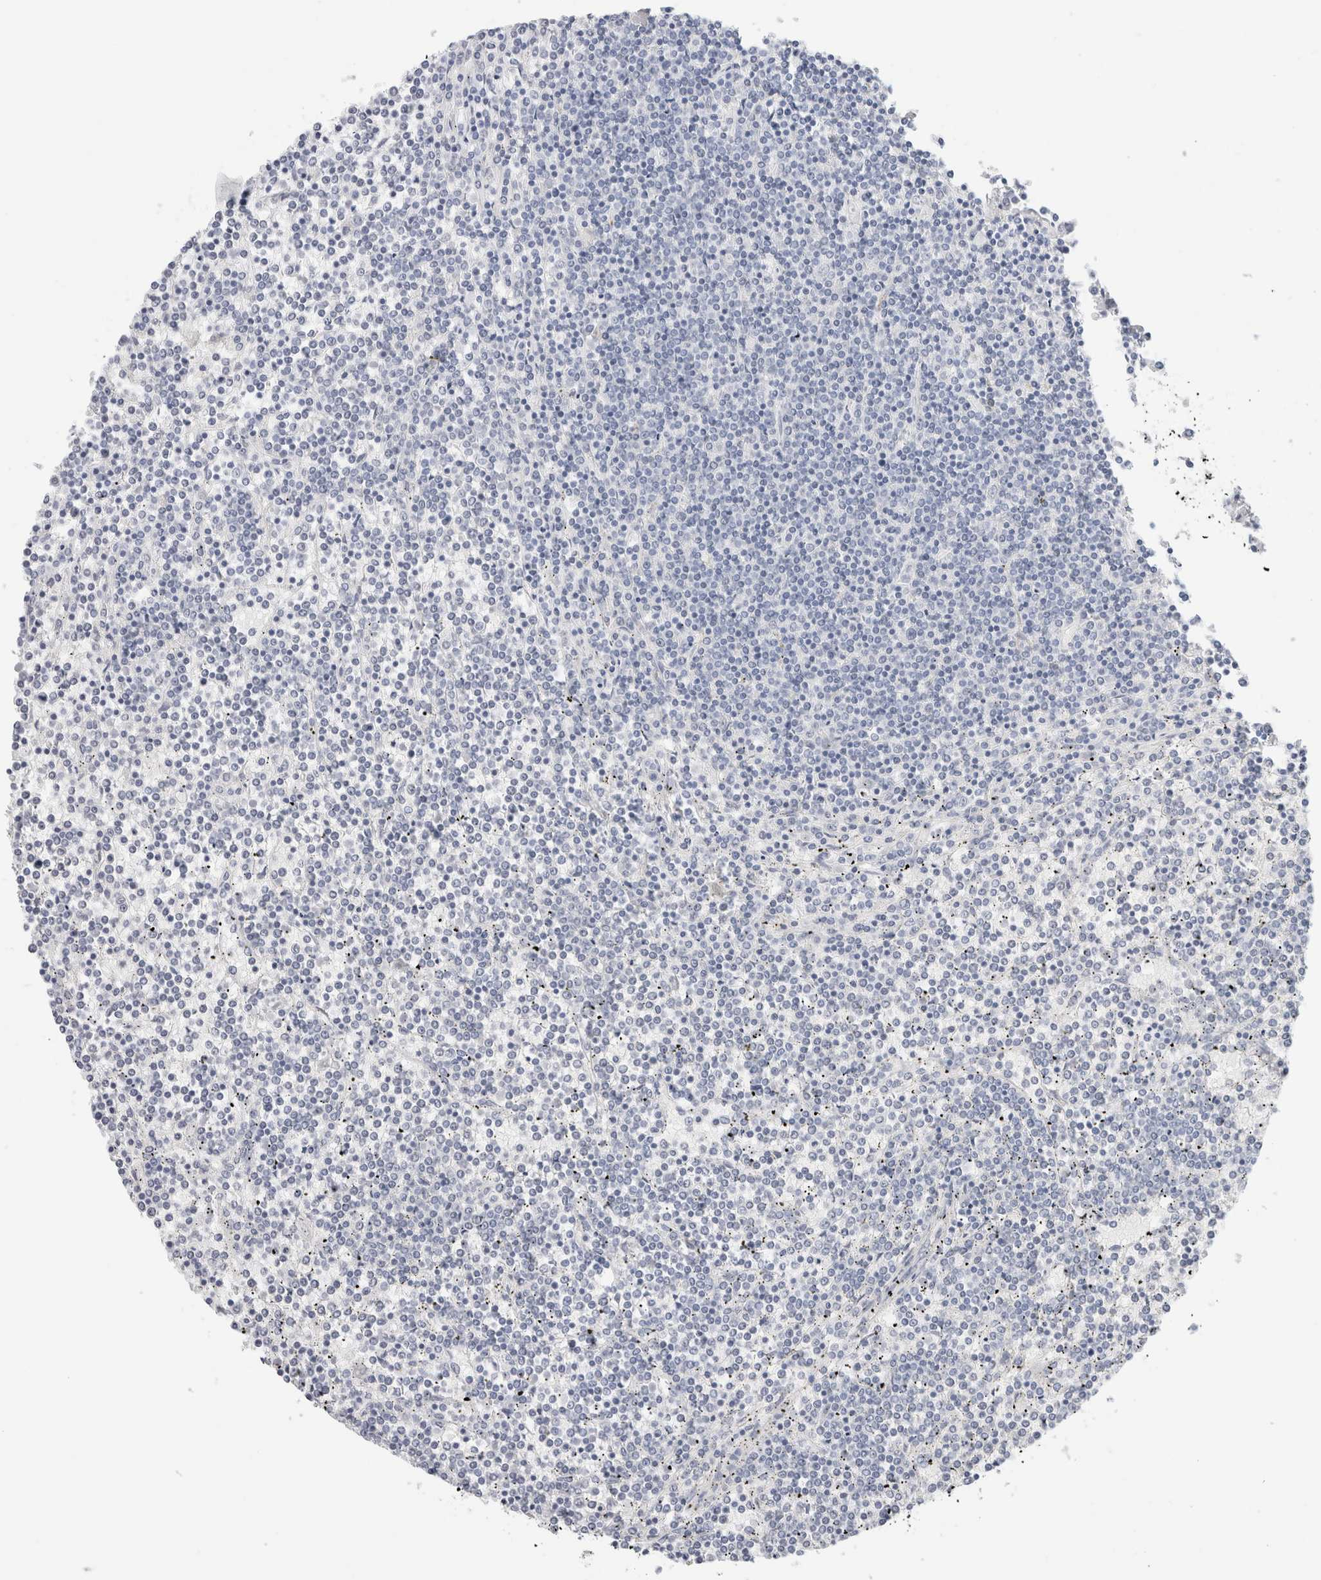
{"staining": {"intensity": "negative", "quantity": "none", "location": "none"}, "tissue": "lymphoma", "cell_type": "Tumor cells", "image_type": "cancer", "snomed": [{"axis": "morphology", "description": "Malignant lymphoma, non-Hodgkin's type, Low grade"}, {"axis": "topography", "description": "Spleen"}], "caption": "Immunohistochemistry (IHC) micrograph of neoplastic tissue: human malignant lymphoma, non-Hodgkin's type (low-grade) stained with DAB (3,3'-diaminobenzidine) shows no significant protein staining in tumor cells.", "gene": "RTN4", "patient": {"sex": "female", "age": 19}}